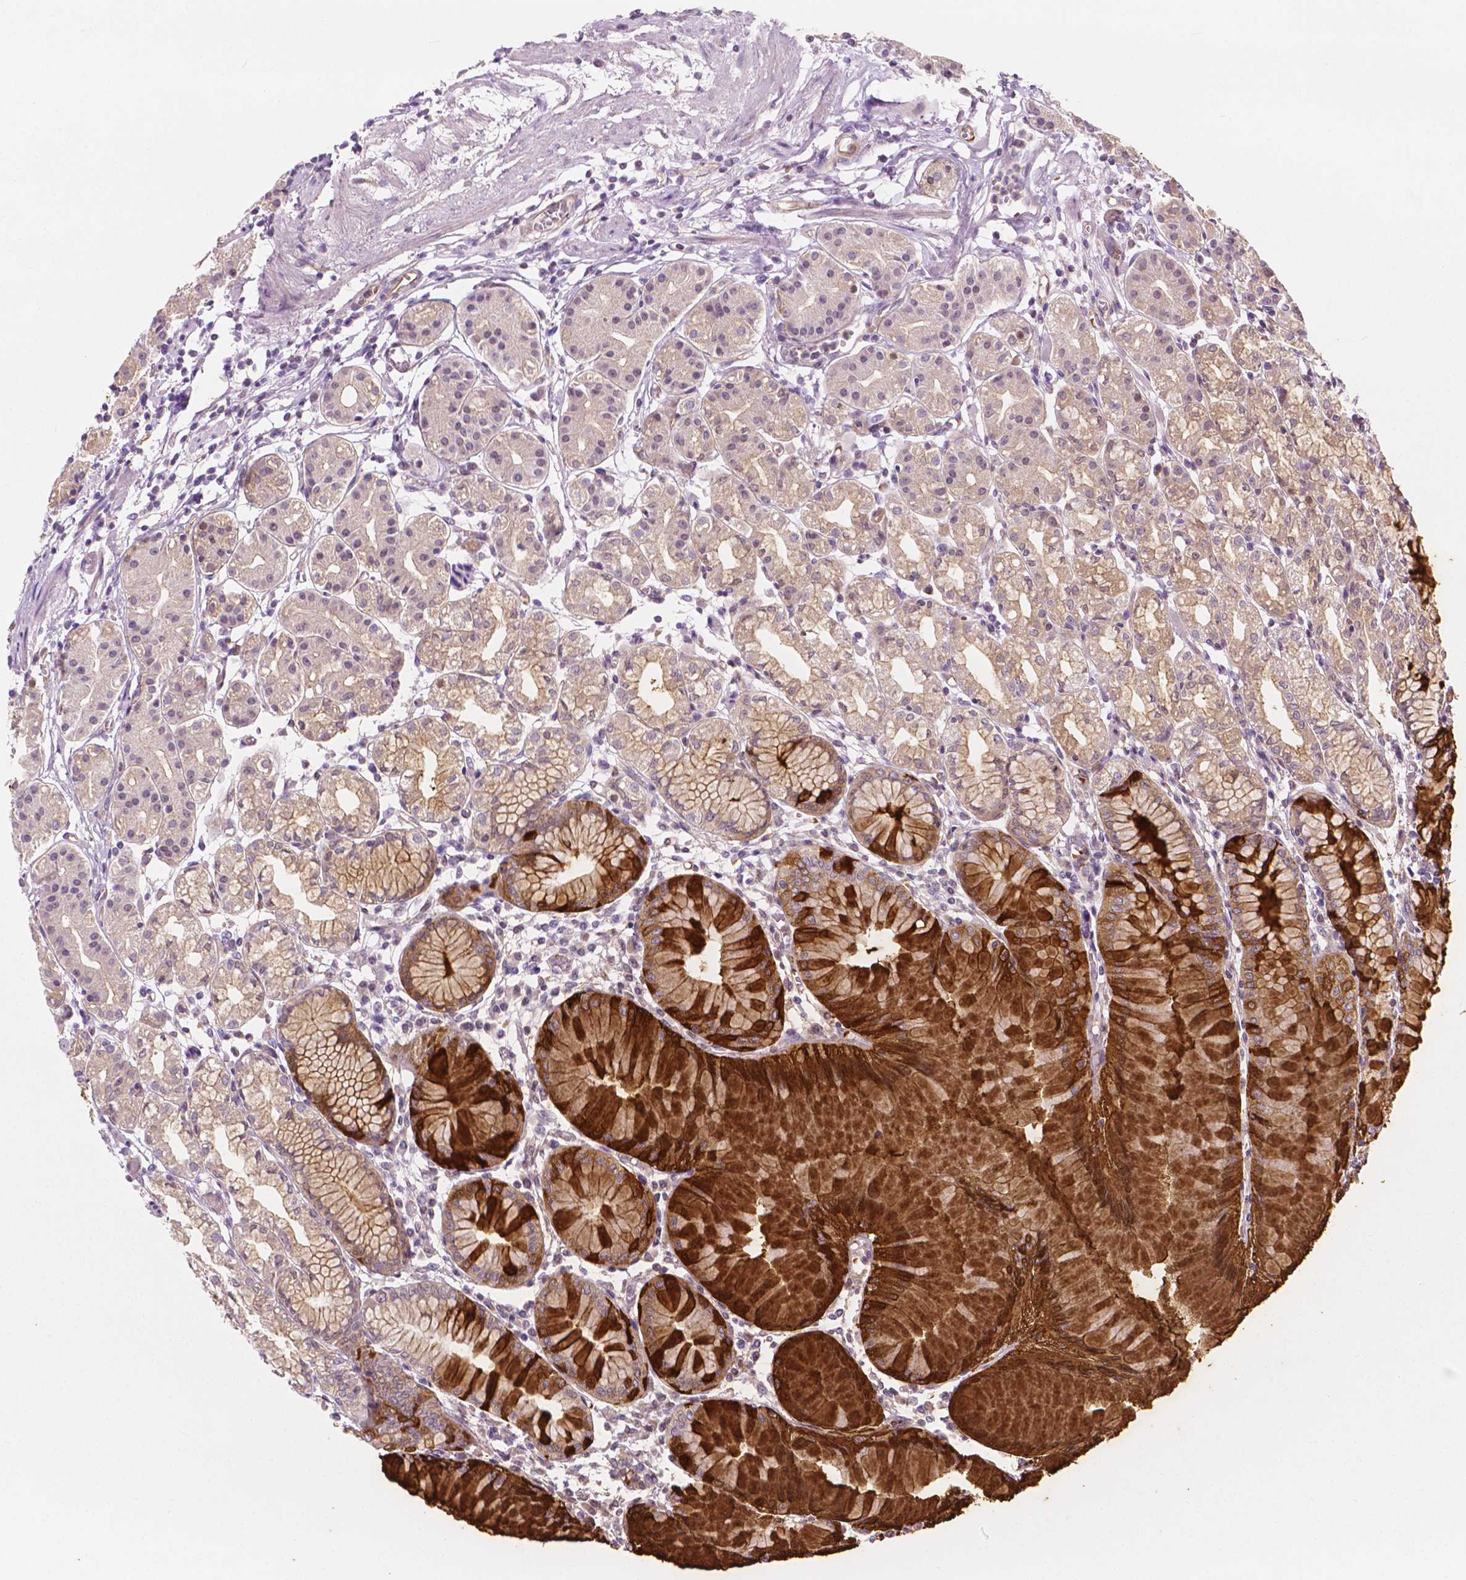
{"staining": {"intensity": "strong", "quantity": "<25%", "location": "cytoplasmic/membranous"}, "tissue": "stomach", "cell_type": "Glandular cells", "image_type": "normal", "snomed": [{"axis": "morphology", "description": "Normal tissue, NOS"}, {"axis": "topography", "description": "Skeletal muscle"}, {"axis": "topography", "description": "Stomach"}], "caption": "This photomicrograph reveals IHC staining of benign human stomach, with medium strong cytoplasmic/membranous positivity in approximately <25% of glandular cells.", "gene": "EPPK1", "patient": {"sex": "female", "age": 57}}